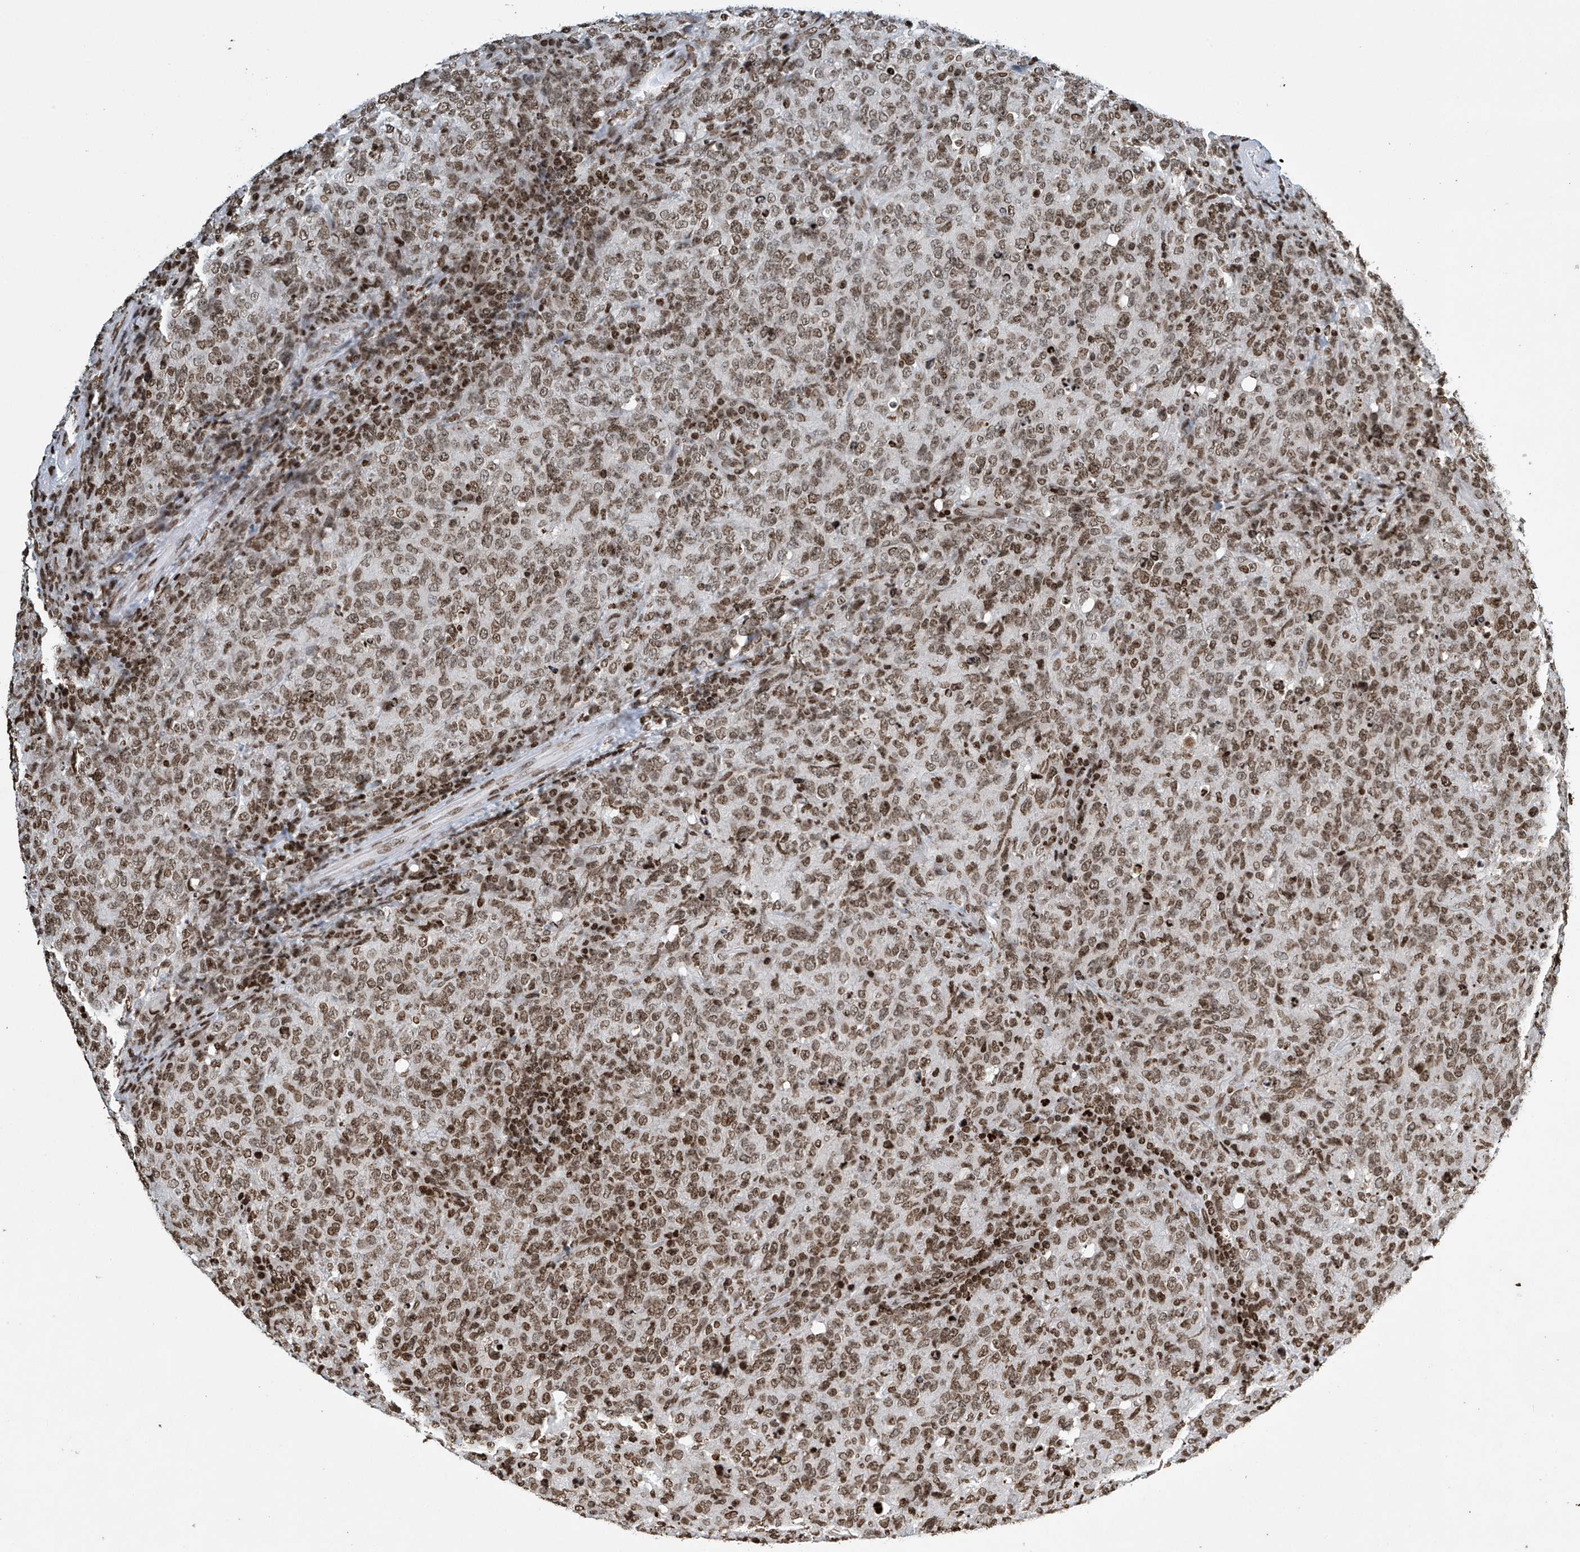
{"staining": {"intensity": "moderate", "quantity": ">75%", "location": "nuclear"}, "tissue": "lymphoma", "cell_type": "Tumor cells", "image_type": "cancer", "snomed": [{"axis": "morphology", "description": "Malignant lymphoma, non-Hodgkin's type, High grade"}, {"axis": "topography", "description": "Tonsil"}], "caption": "About >75% of tumor cells in human lymphoma display moderate nuclear protein staining as visualized by brown immunohistochemical staining.", "gene": "H4C16", "patient": {"sex": "female", "age": 36}}